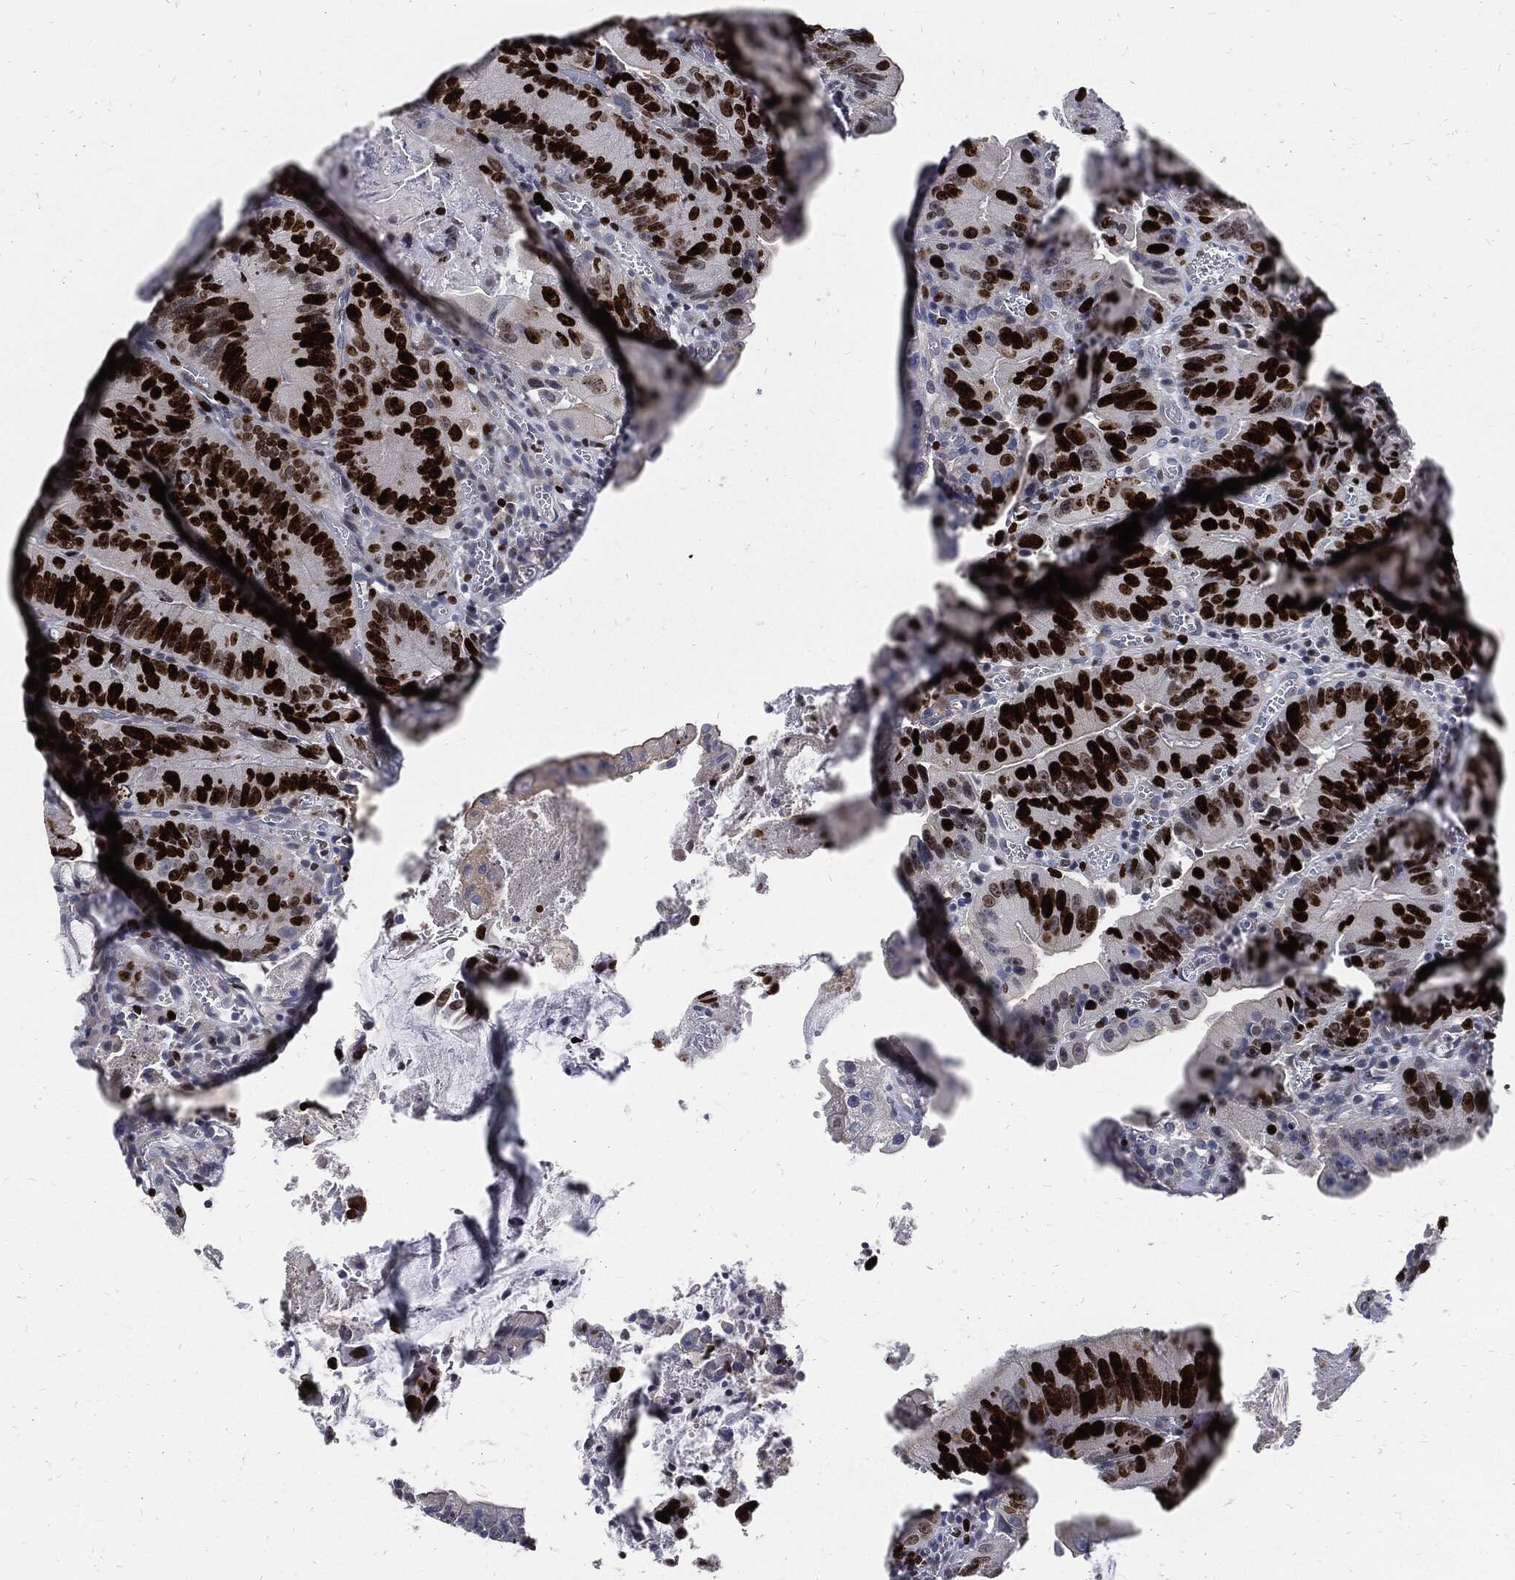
{"staining": {"intensity": "strong", "quantity": ">75%", "location": "nuclear"}, "tissue": "colorectal cancer", "cell_type": "Tumor cells", "image_type": "cancer", "snomed": [{"axis": "morphology", "description": "Adenocarcinoma, NOS"}, {"axis": "topography", "description": "Colon"}], "caption": "Immunohistochemistry (IHC) micrograph of human colorectal cancer (adenocarcinoma) stained for a protein (brown), which reveals high levels of strong nuclear positivity in about >75% of tumor cells.", "gene": "MKI67", "patient": {"sex": "female", "age": 86}}